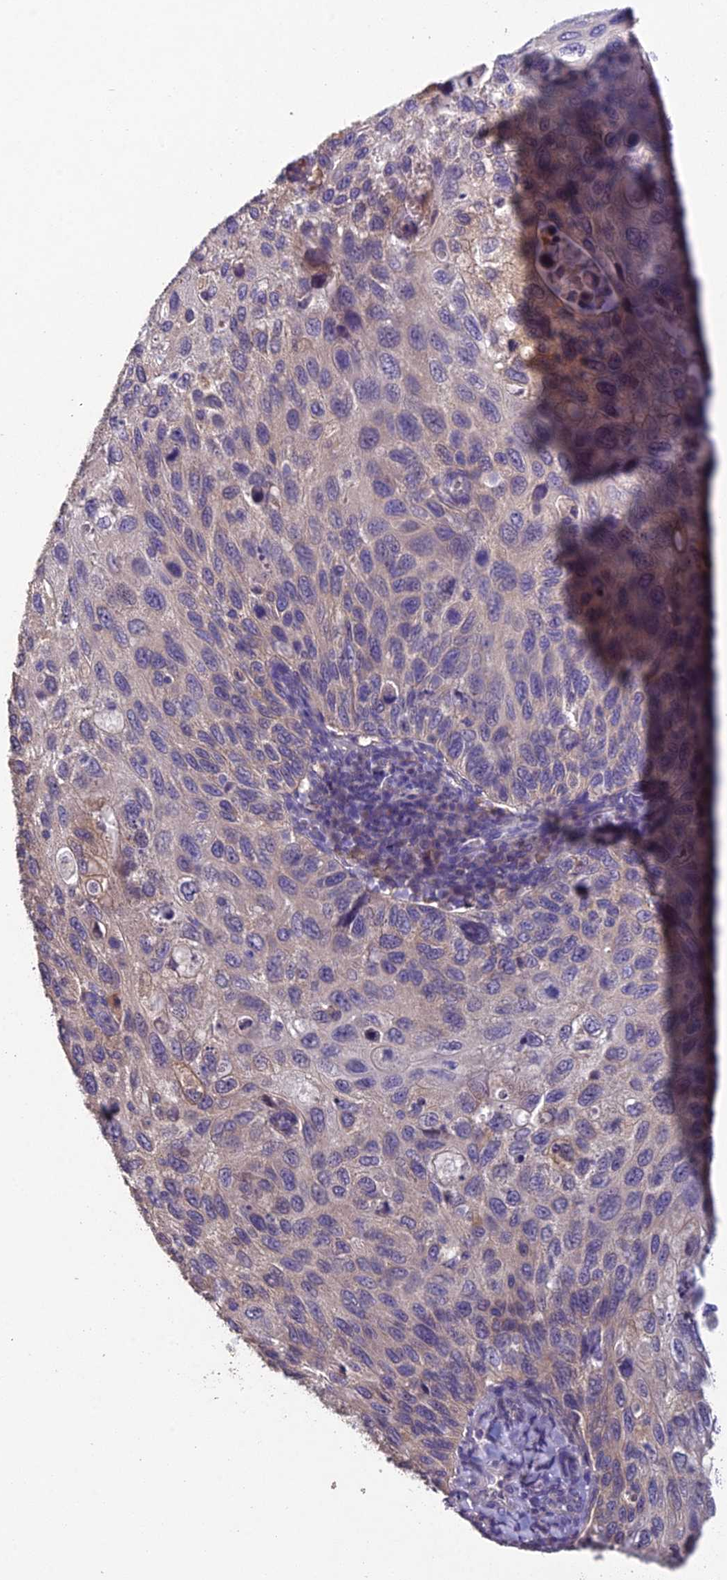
{"staining": {"intensity": "negative", "quantity": "none", "location": "none"}, "tissue": "cervical cancer", "cell_type": "Tumor cells", "image_type": "cancer", "snomed": [{"axis": "morphology", "description": "Squamous cell carcinoma, NOS"}, {"axis": "topography", "description": "Cervix"}], "caption": "An immunohistochemistry micrograph of squamous cell carcinoma (cervical) is shown. There is no staining in tumor cells of squamous cell carcinoma (cervical).", "gene": "CEACAM16", "patient": {"sex": "female", "age": 70}}